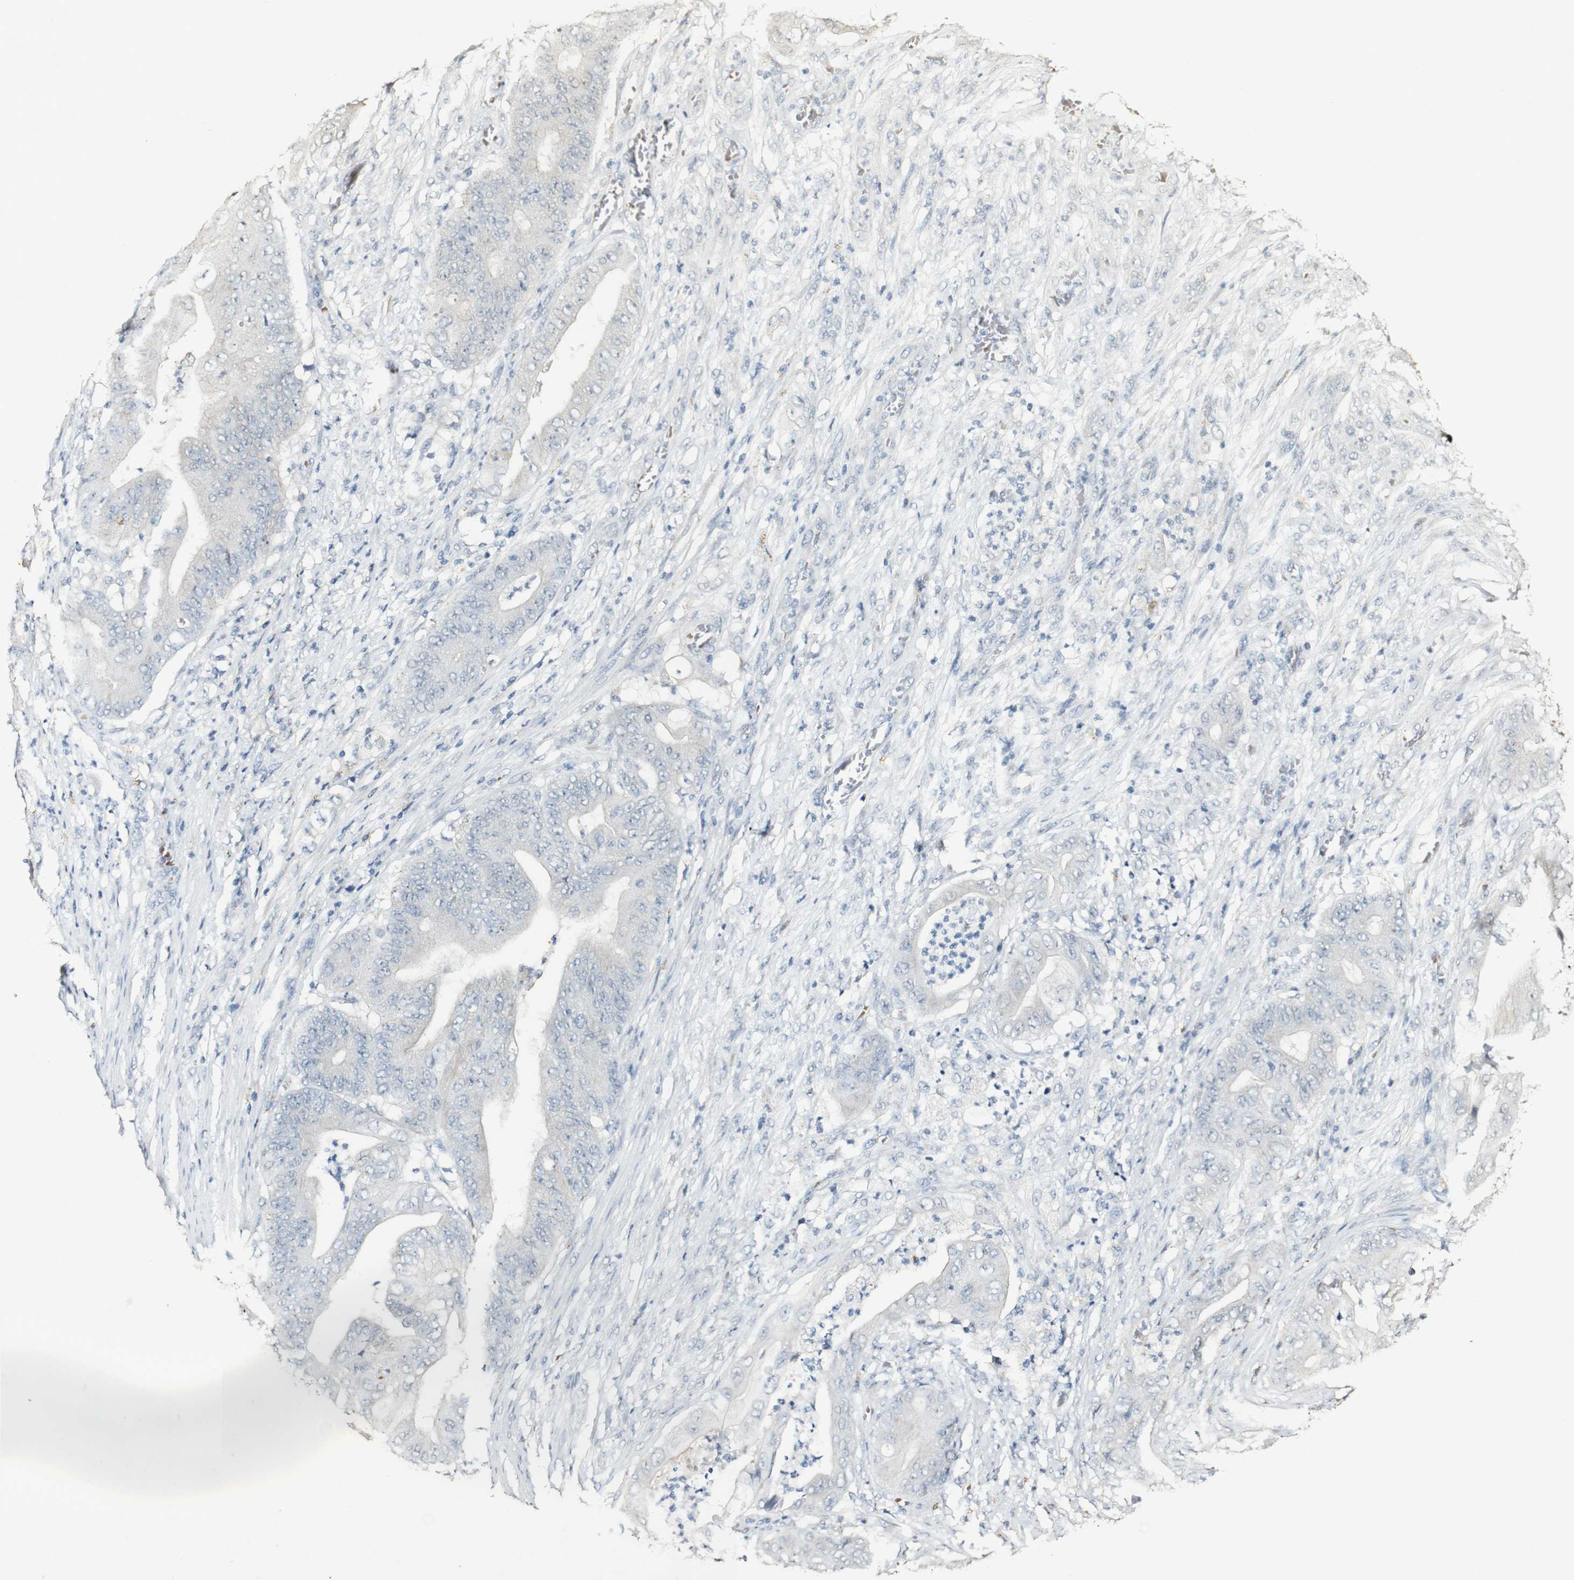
{"staining": {"intensity": "negative", "quantity": "none", "location": "none"}, "tissue": "stomach cancer", "cell_type": "Tumor cells", "image_type": "cancer", "snomed": [{"axis": "morphology", "description": "Adenocarcinoma, NOS"}, {"axis": "topography", "description": "Stomach"}], "caption": "An image of human stomach cancer is negative for staining in tumor cells.", "gene": "SYT7", "patient": {"sex": "female", "age": 73}}